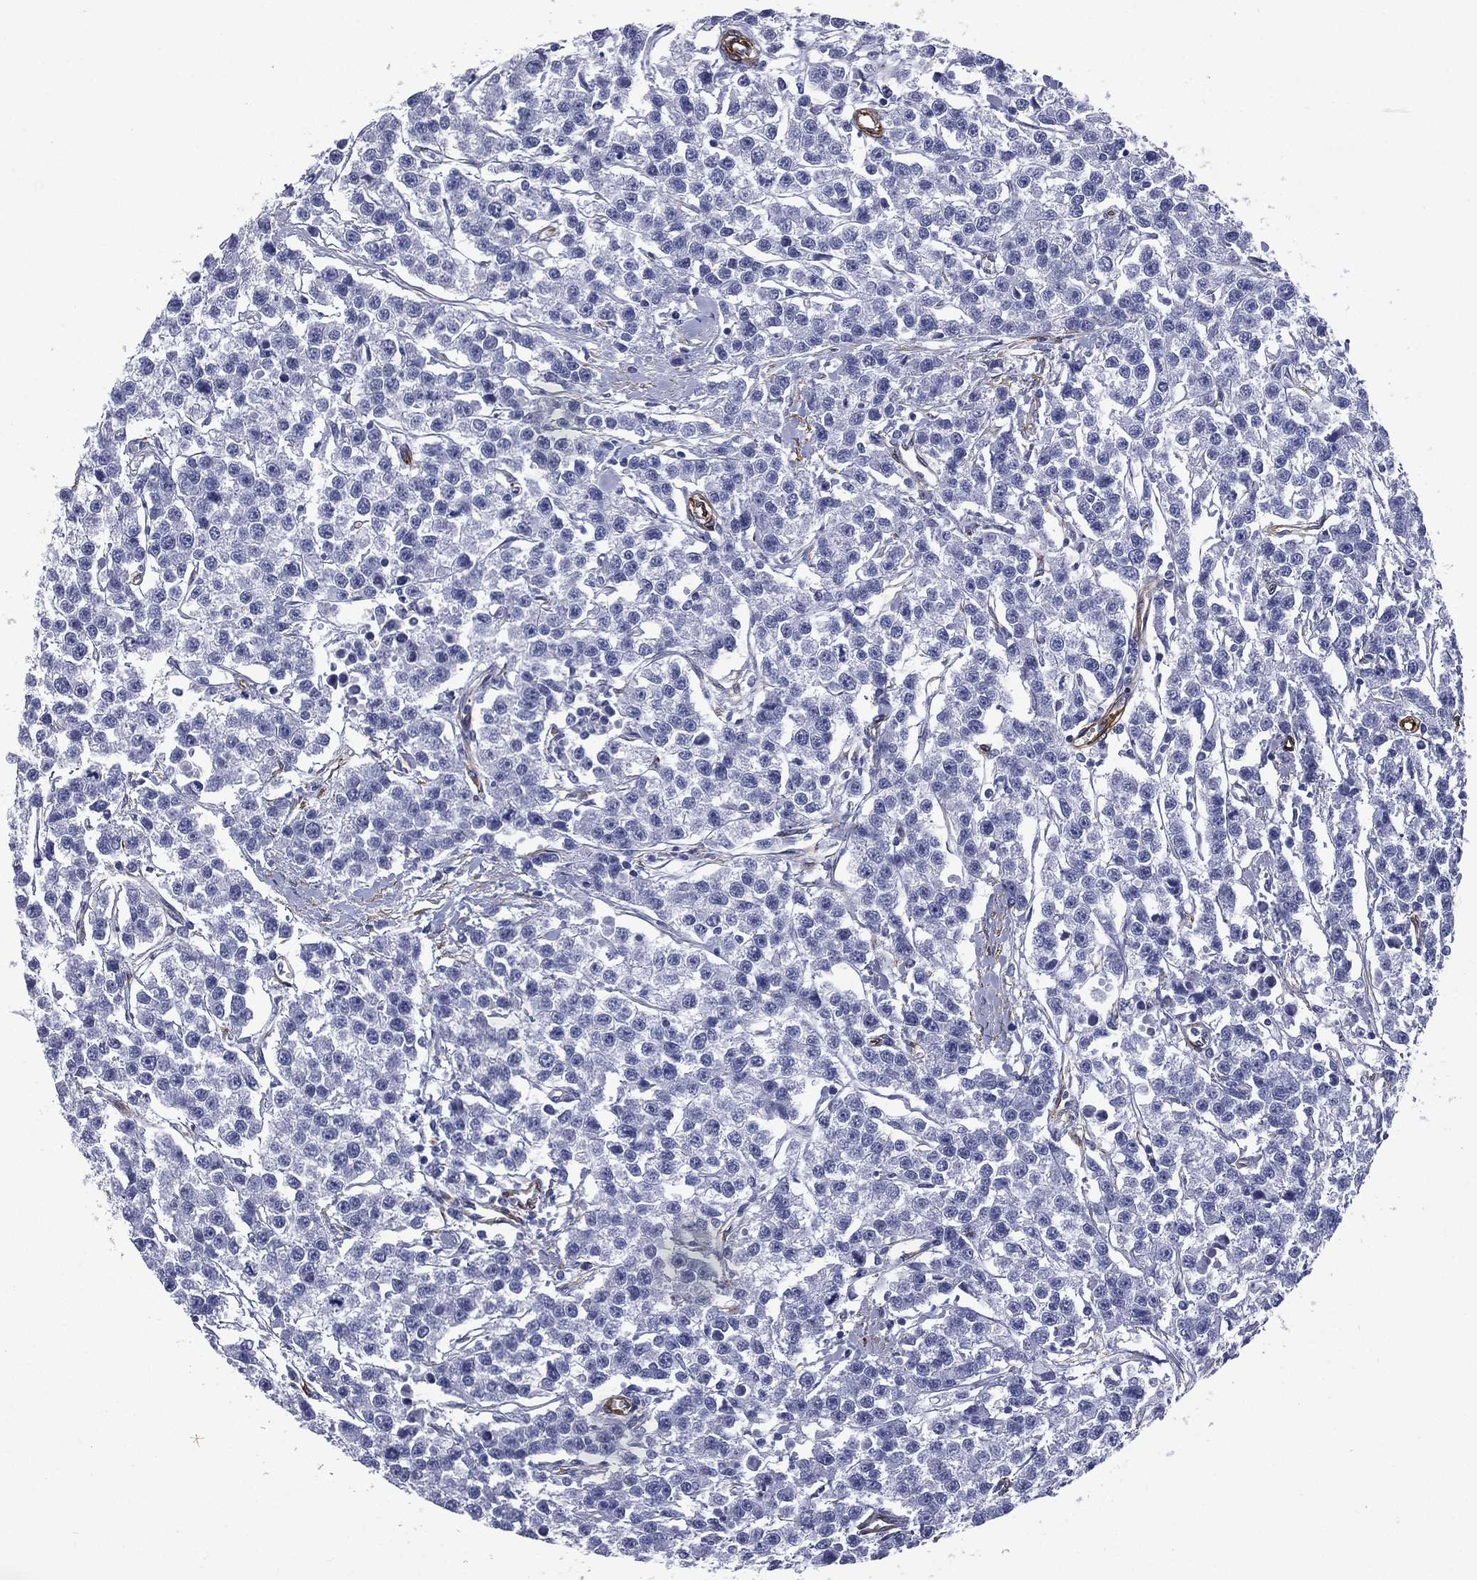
{"staining": {"intensity": "negative", "quantity": "none", "location": "none"}, "tissue": "testis cancer", "cell_type": "Tumor cells", "image_type": "cancer", "snomed": [{"axis": "morphology", "description": "Seminoma, NOS"}, {"axis": "topography", "description": "Testis"}], "caption": "Testis cancer (seminoma) stained for a protein using immunohistochemistry (IHC) demonstrates no positivity tumor cells.", "gene": "CAVIN3", "patient": {"sex": "male", "age": 59}}